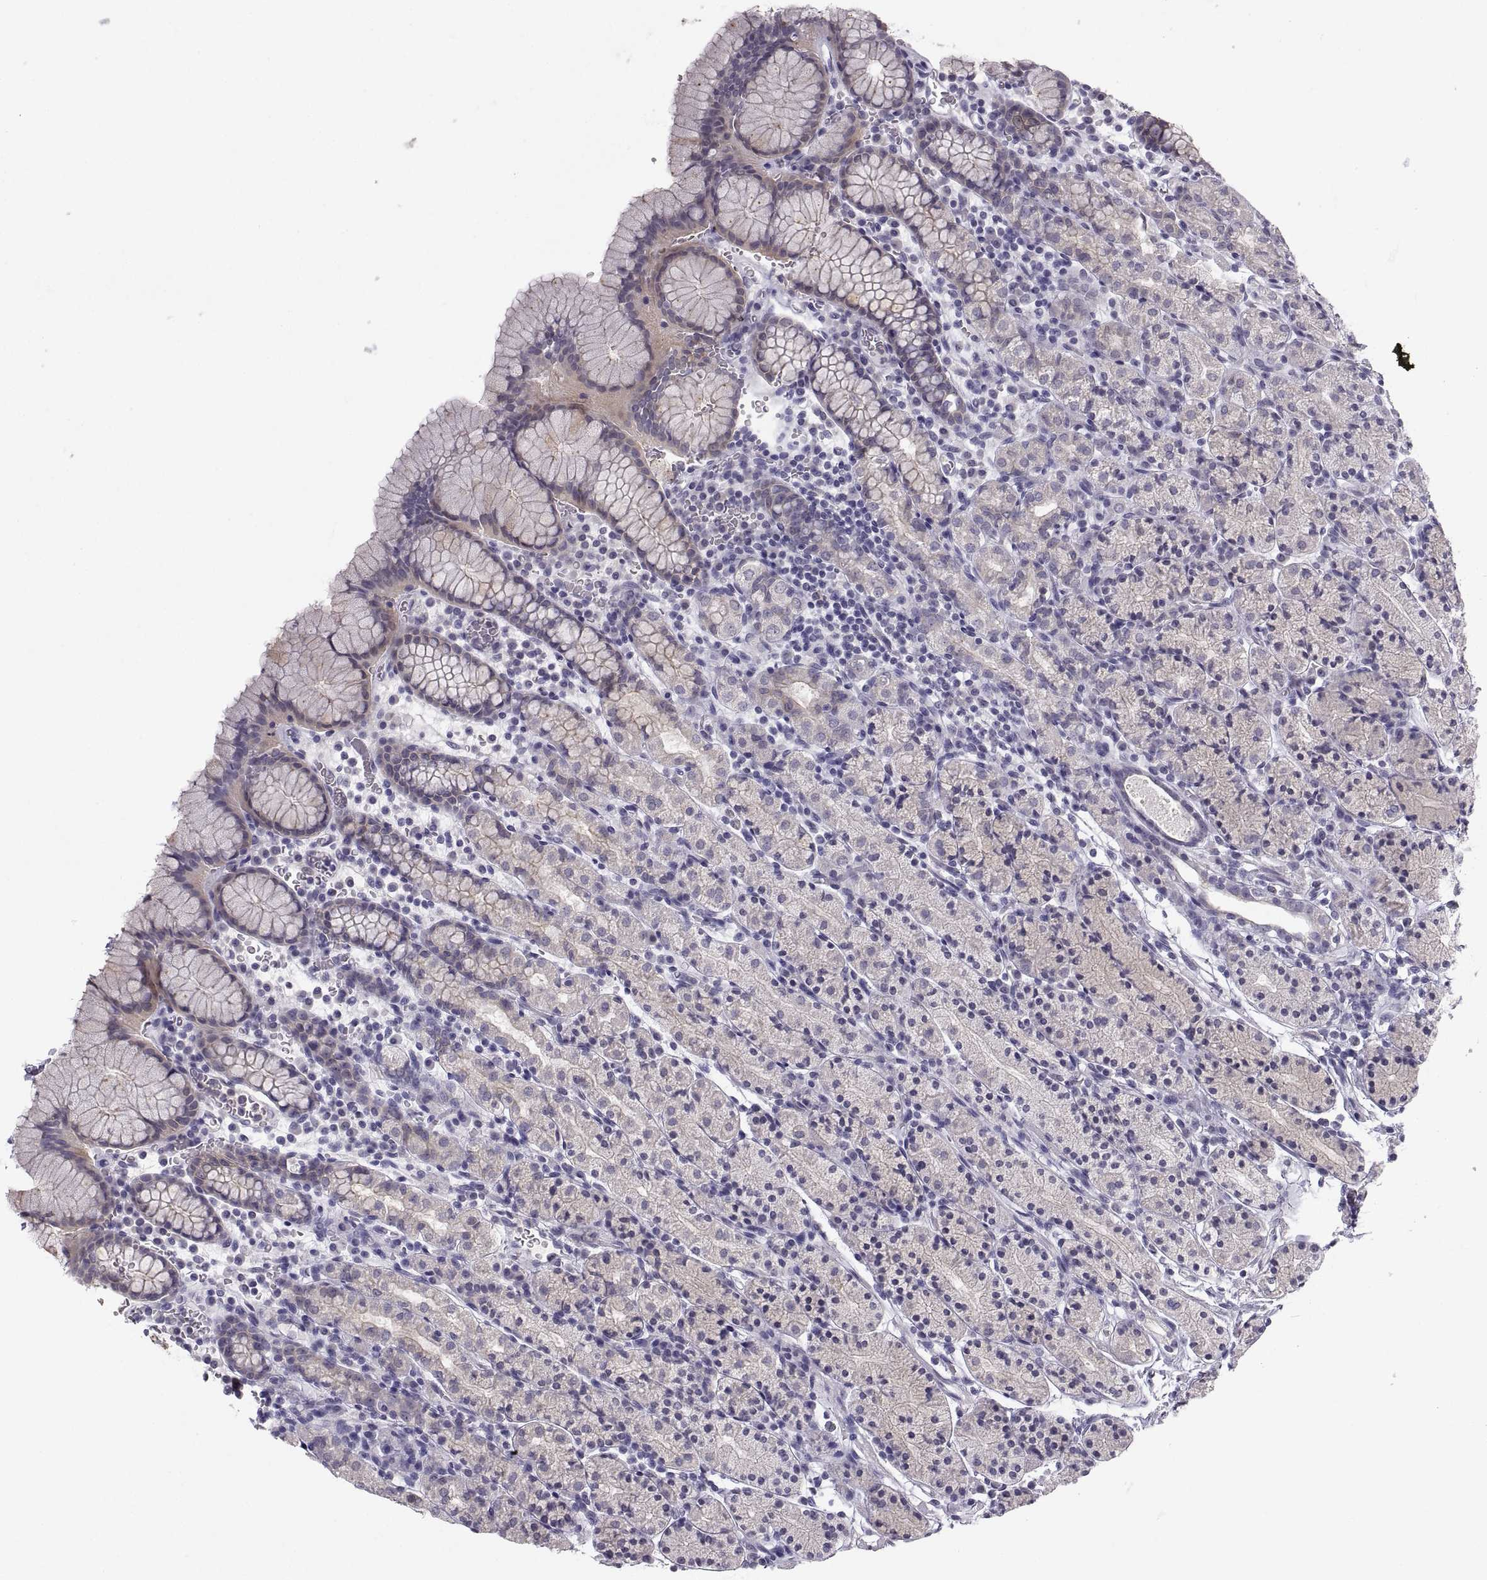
{"staining": {"intensity": "negative", "quantity": "none", "location": "none"}, "tissue": "stomach", "cell_type": "Glandular cells", "image_type": "normal", "snomed": [{"axis": "morphology", "description": "Normal tissue, NOS"}, {"axis": "topography", "description": "Stomach, upper"}, {"axis": "topography", "description": "Stomach"}], "caption": "The immunohistochemistry photomicrograph has no significant staining in glandular cells of stomach. The staining was performed using DAB (3,3'-diaminobenzidine) to visualize the protein expression in brown, while the nuclei were stained in blue with hematoxylin (Magnification: 20x).", "gene": "ZNF185", "patient": {"sex": "male", "age": 62}}